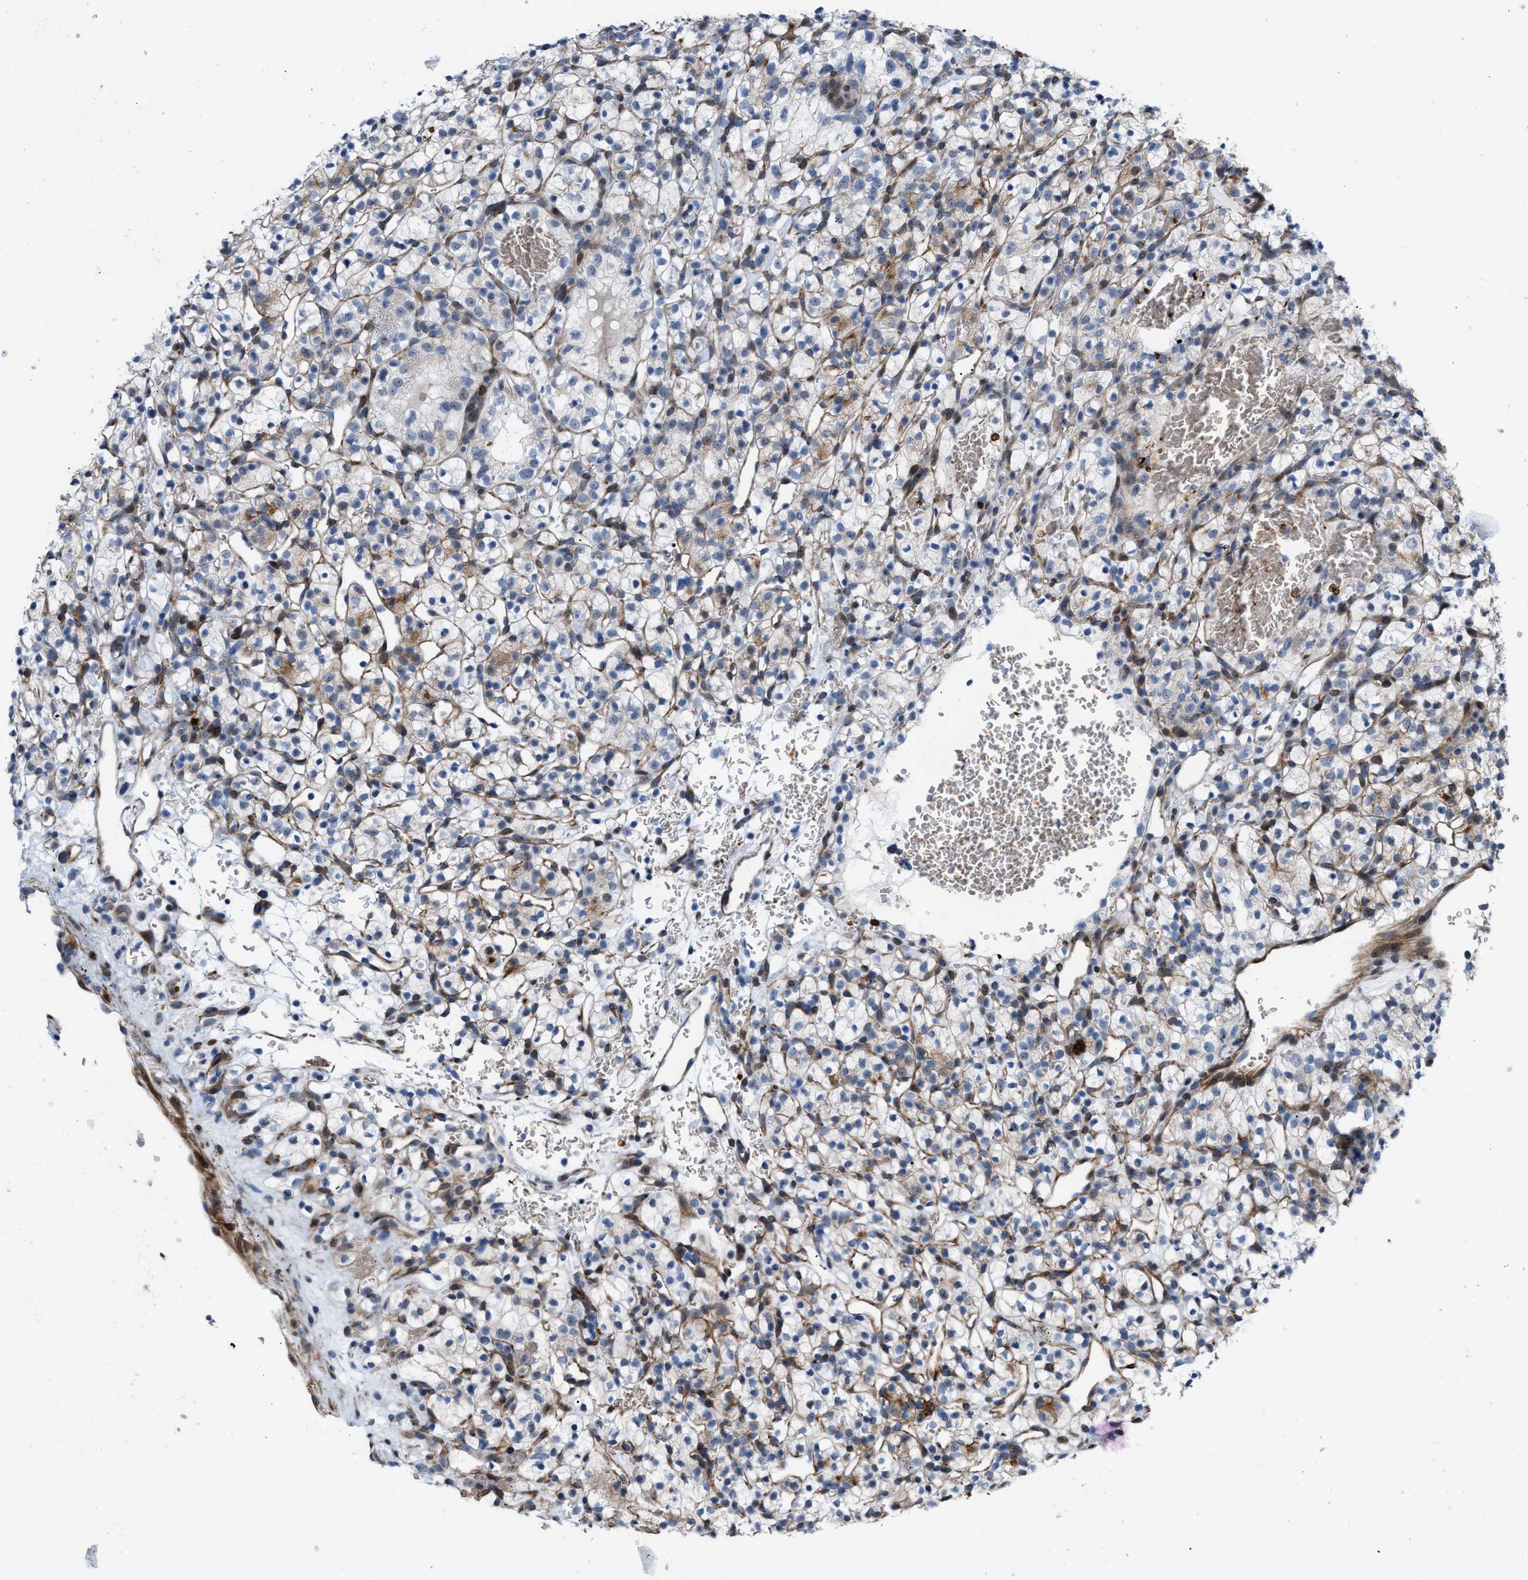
{"staining": {"intensity": "weak", "quantity": "<25%", "location": "cytoplasmic/membranous"}, "tissue": "renal cancer", "cell_type": "Tumor cells", "image_type": "cancer", "snomed": [{"axis": "morphology", "description": "Adenocarcinoma, NOS"}, {"axis": "topography", "description": "Kidney"}], "caption": "Tumor cells are negative for brown protein staining in renal cancer.", "gene": "POLR1F", "patient": {"sex": "female", "age": 57}}